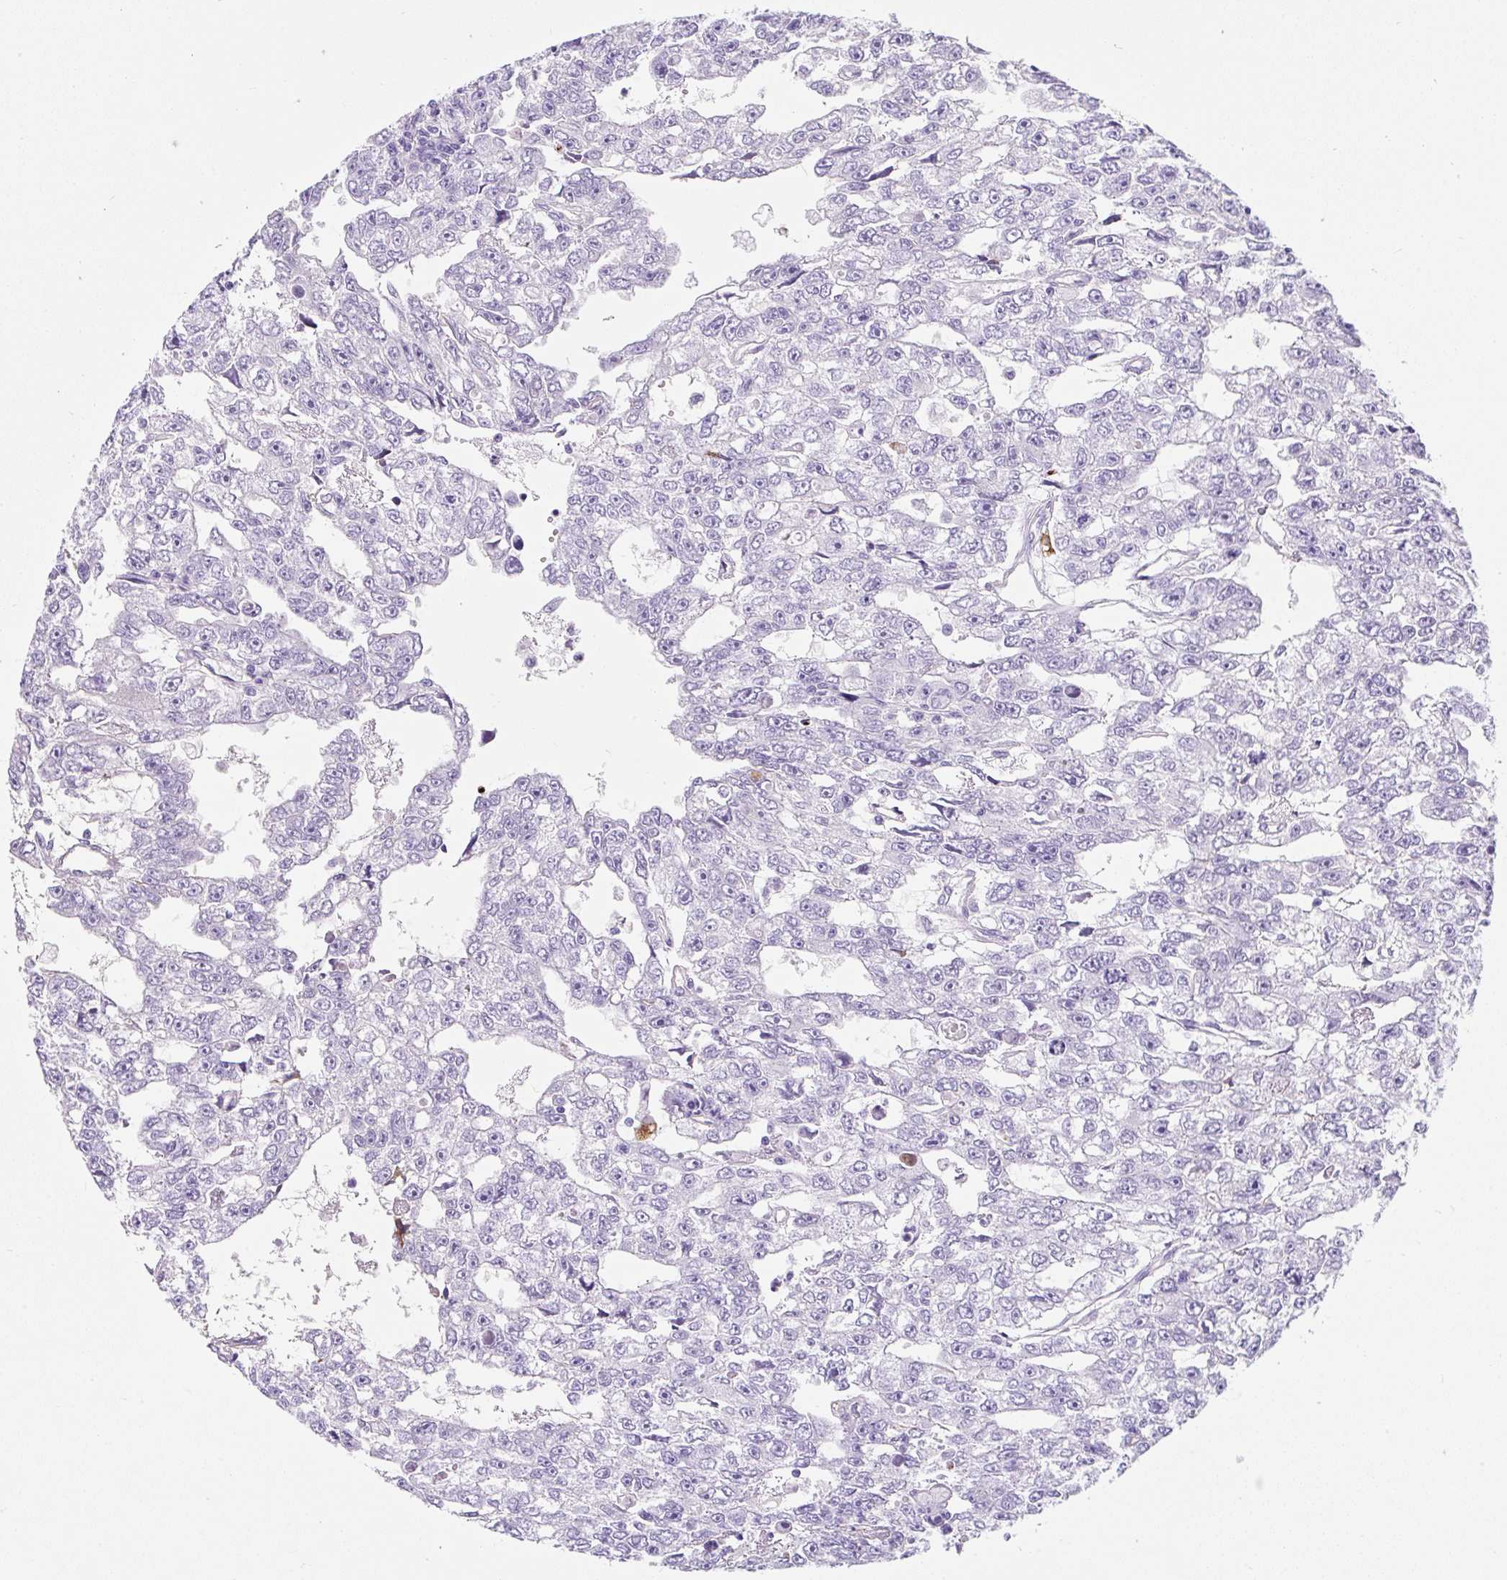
{"staining": {"intensity": "negative", "quantity": "none", "location": "none"}, "tissue": "testis cancer", "cell_type": "Tumor cells", "image_type": "cancer", "snomed": [{"axis": "morphology", "description": "Carcinoma, Embryonal, NOS"}, {"axis": "topography", "description": "Testis"}], "caption": "Immunohistochemistry (IHC) of embryonal carcinoma (testis) shows no staining in tumor cells. (DAB (3,3'-diaminobenzidine) immunohistochemistry (IHC) with hematoxylin counter stain).", "gene": "APOC4-APOC2", "patient": {"sex": "male", "age": 20}}